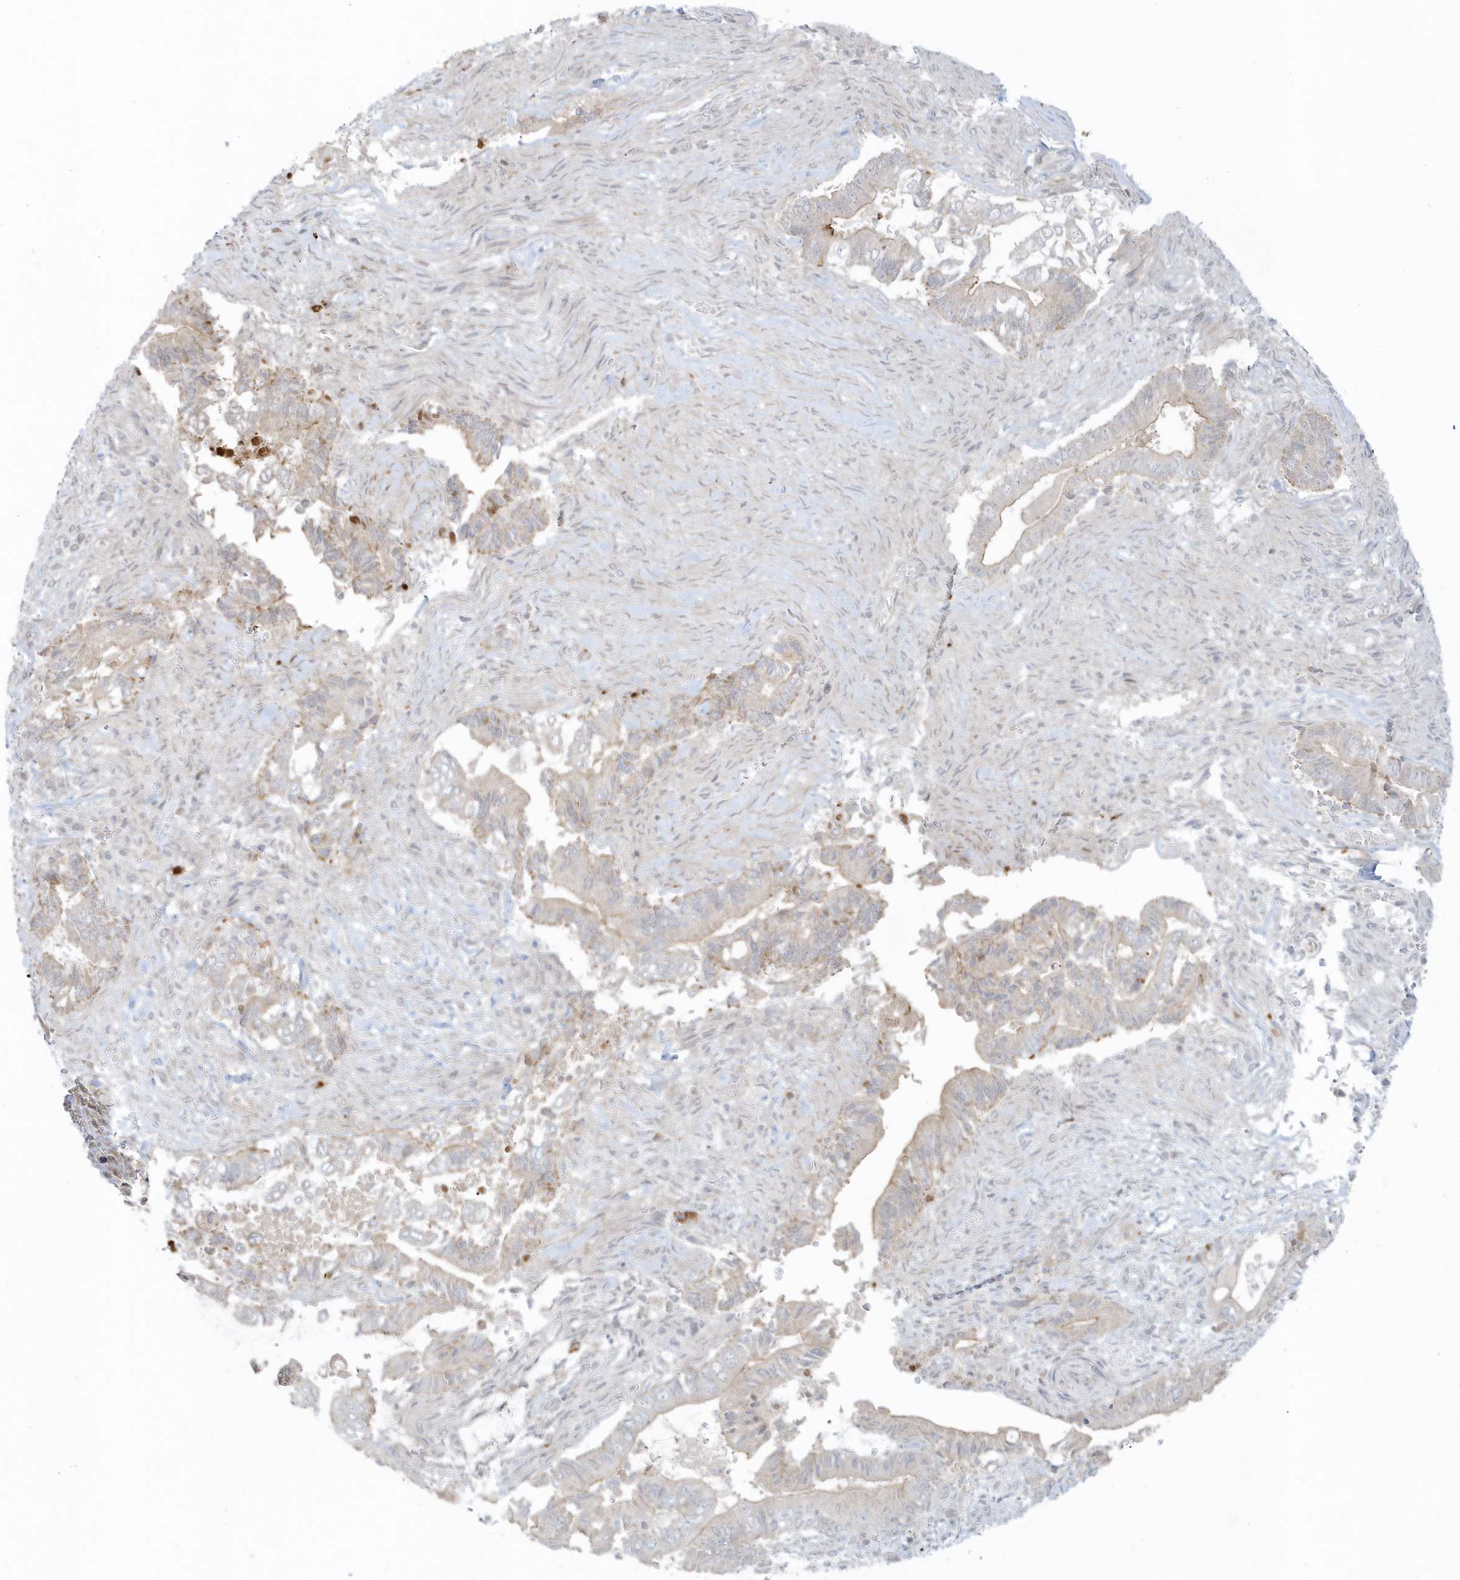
{"staining": {"intensity": "weak", "quantity": "<25%", "location": "cytoplasmic/membranous"}, "tissue": "pancreatic cancer", "cell_type": "Tumor cells", "image_type": "cancer", "snomed": [{"axis": "morphology", "description": "Adenocarcinoma, NOS"}, {"axis": "topography", "description": "Pancreas"}], "caption": "The immunohistochemistry micrograph has no significant expression in tumor cells of pancreatic cancer (adenocarcinoma) tissue.", "gene": "BLTP3A", "patient": {"sex": "male", "age": 68}}